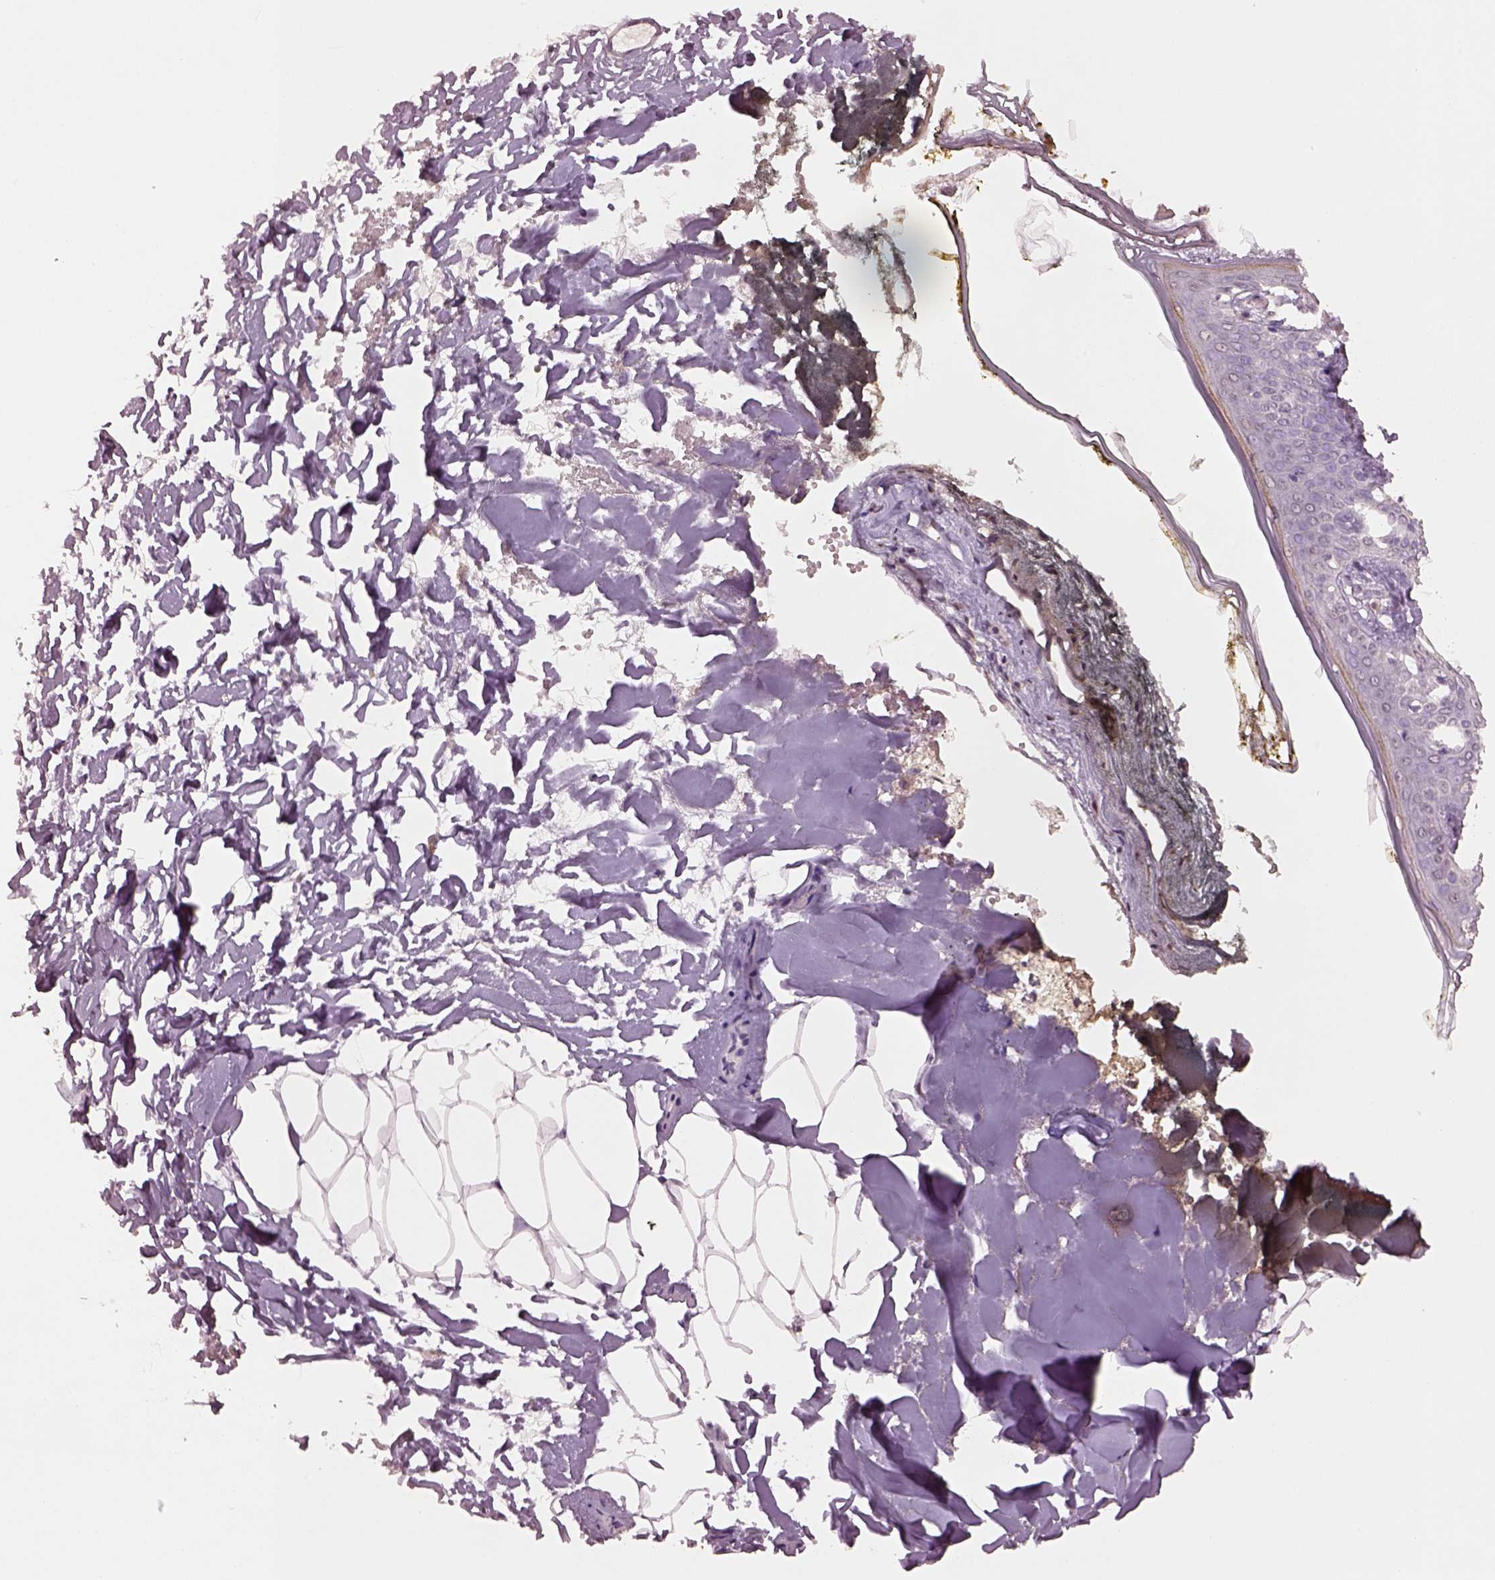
{"staining": {"intensity": "negative", "quantity": "none", "location": "none"}, "tissue": "skin", "cell_type": "Fibroblasts", "image_type": "normal", "snomed": [{"axis": "morphology", "description": "Normal tissue, NOS"}, {"axis": "topography", "description": "Skin"}], "caption": "DAB immunohistochemical staining of normal human skin exhibits no significant expression in fibroblasts. (Stains: DAB IHC with hematoxylin counter stain, Microscopy: brightfield microscopy at high magnification).", "gene": "KCNIP3", "patient": {"sex": "female", "age": 34}}